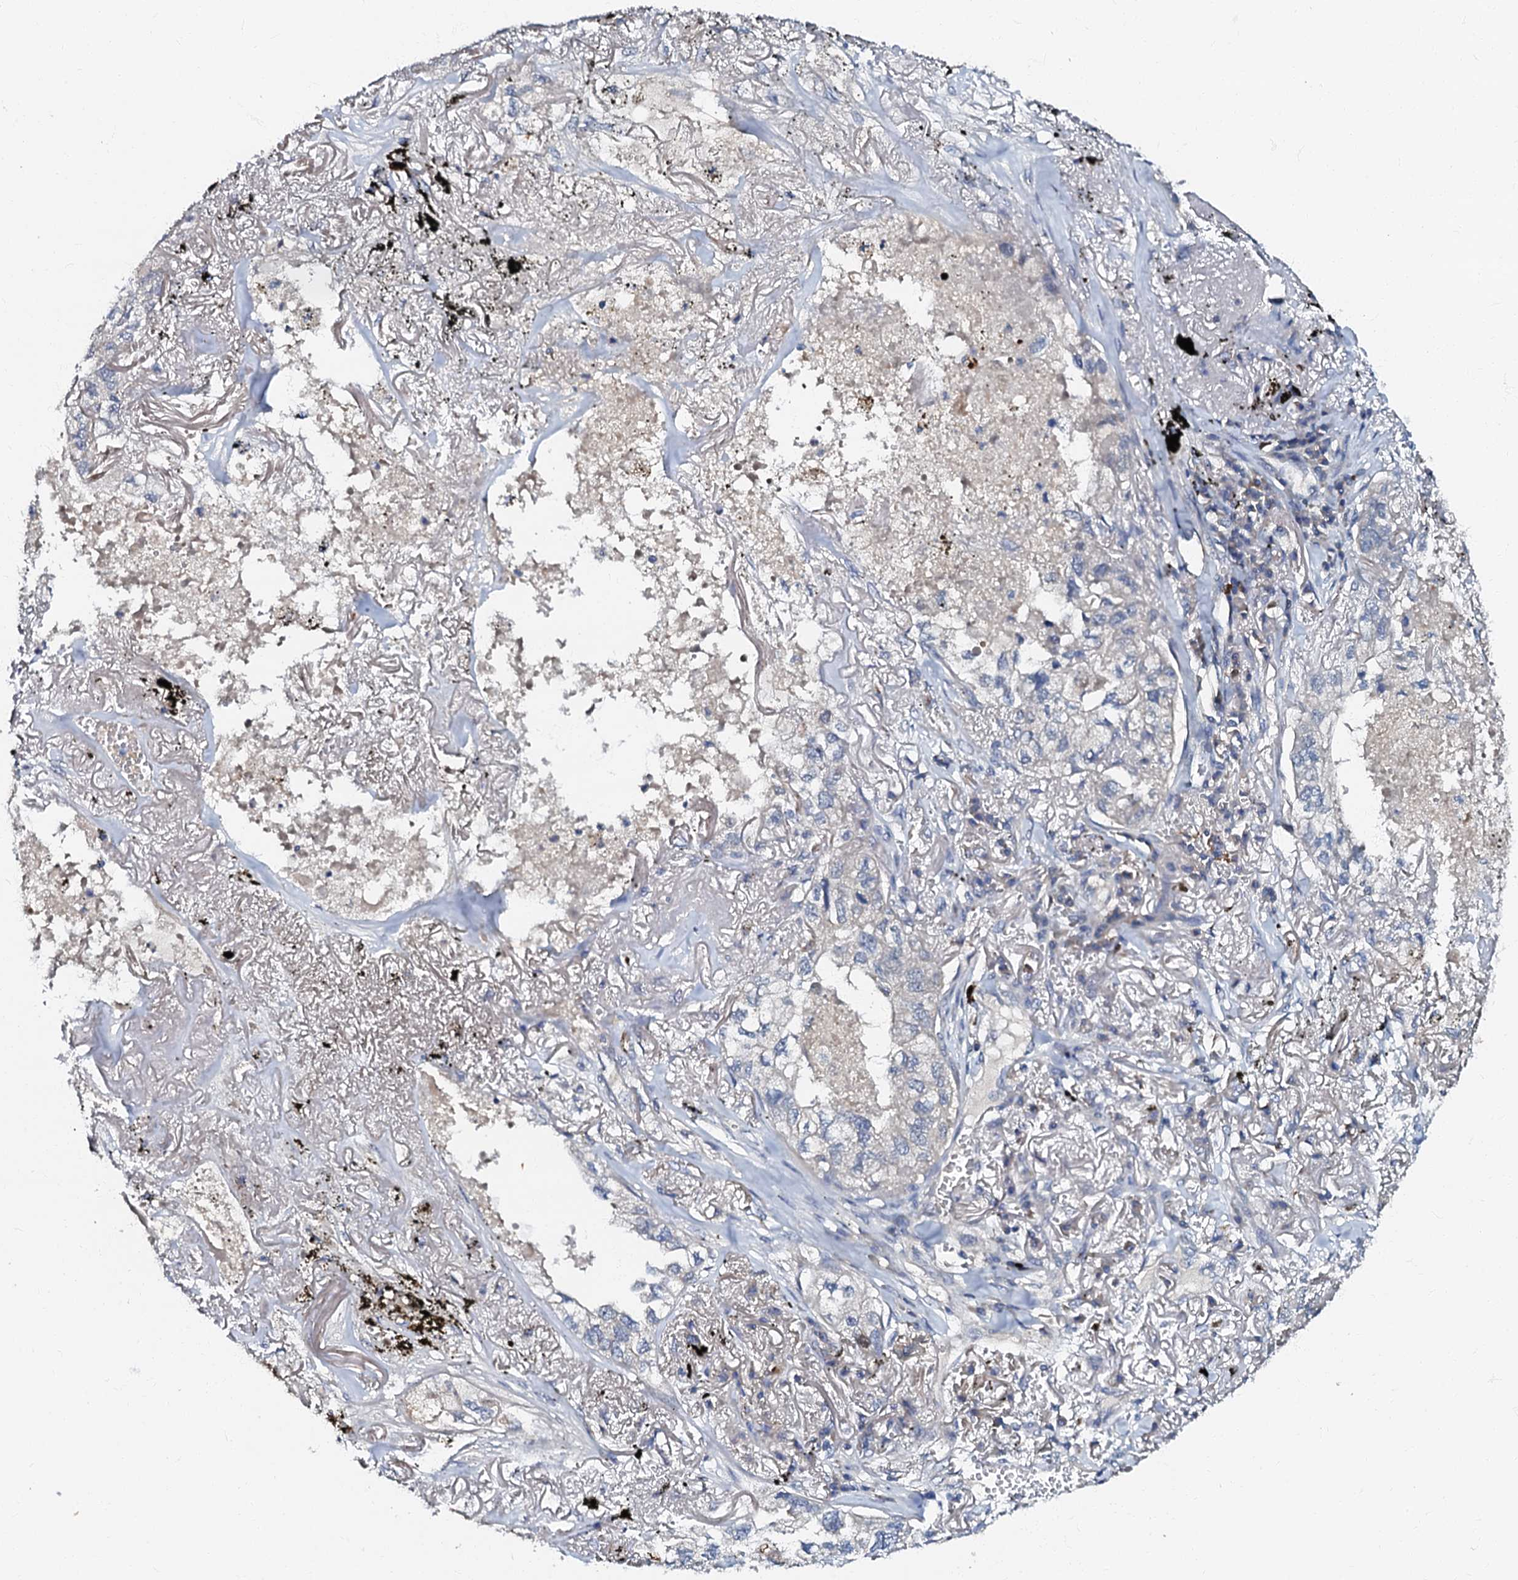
{"staining": {"intensity": "negative", "quantity": "none", "location": "none"}, "tissue": "lung cancer", "cell_type": "Tumor cells", "image_type": "cancer", "snomed": [{"axis": "morphology", "description": "Adenocarcinoma, NOS"}, {"axis": "topography", "description": "Lung"}], "caption": "An immunohistochemistry (IHC) histopathology image of adenocarcinoma (lung) is shown. There is no staining in tumor cells of adenocarcinoma (lung). Brightfield microscopy of immunohistochemistry stained with DAB (3,3'-diaminobenzidine) (brown) and hematoxylin (blue), captured at high magnification.", "gene": "OLAH", "patient": {"sex": "male", "age": 65}}